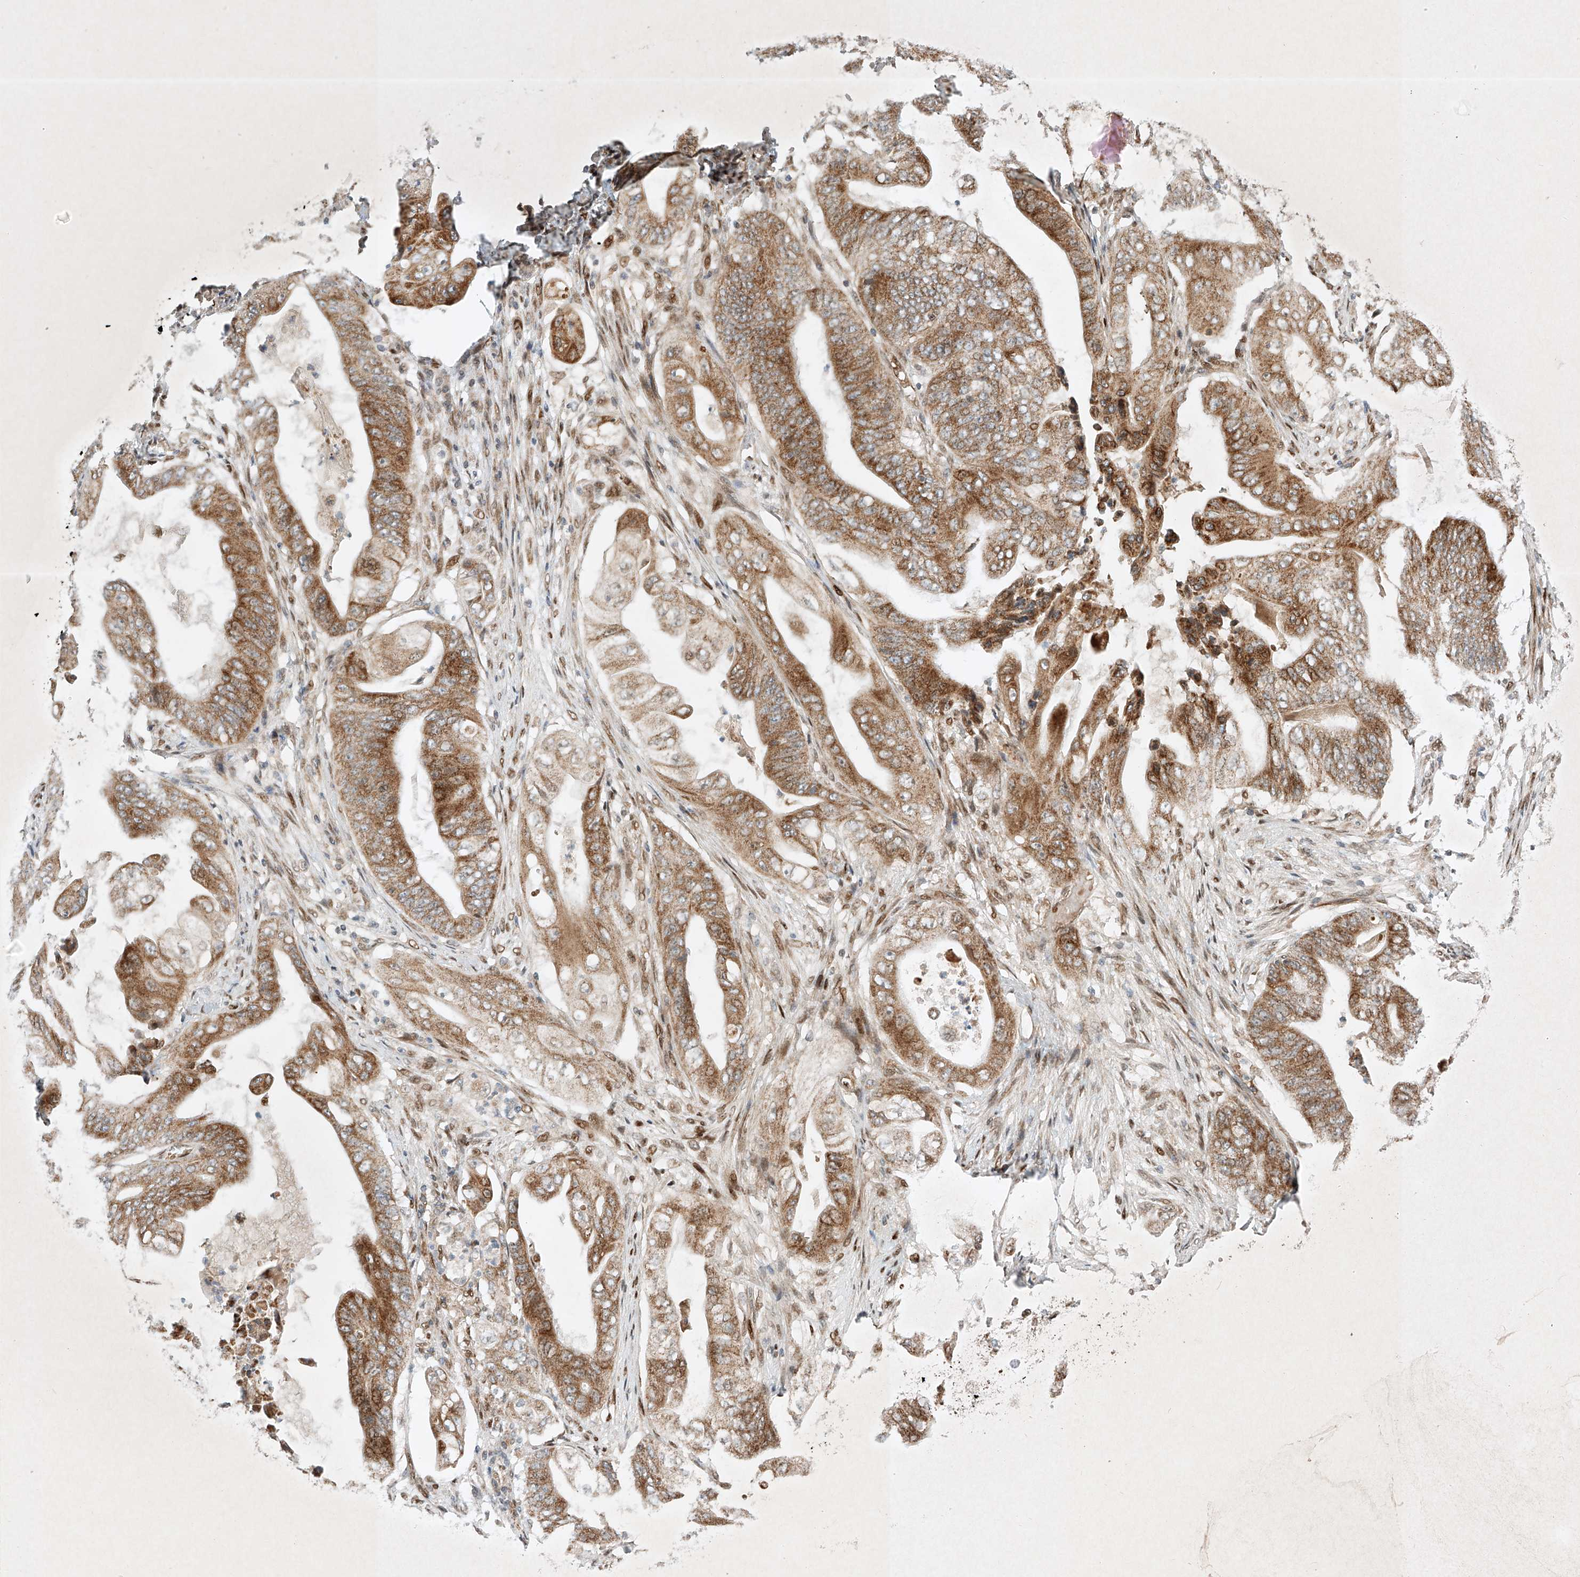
{"staining": {"intensity": "strong", "quantity": ">75%", "location": "cytoplasmic/membranous"}, "tissue": "stomach cancer", "cell_type": "Tumor cells", "image_type": "cancer", "snomed": [{"axis": "morphology", "description": "Adenocarcinoma, NOS"}, {"axis": "topography", "description": "Stomach"}], "caption": "Human stomach adenocarcinoma stained for a protein (brown) displays strong cytoplasmic/membranous positive staining in about >75% of tumor cells.", "gene": "EPG5", "patient": {"sex": "female", "age": 73}}